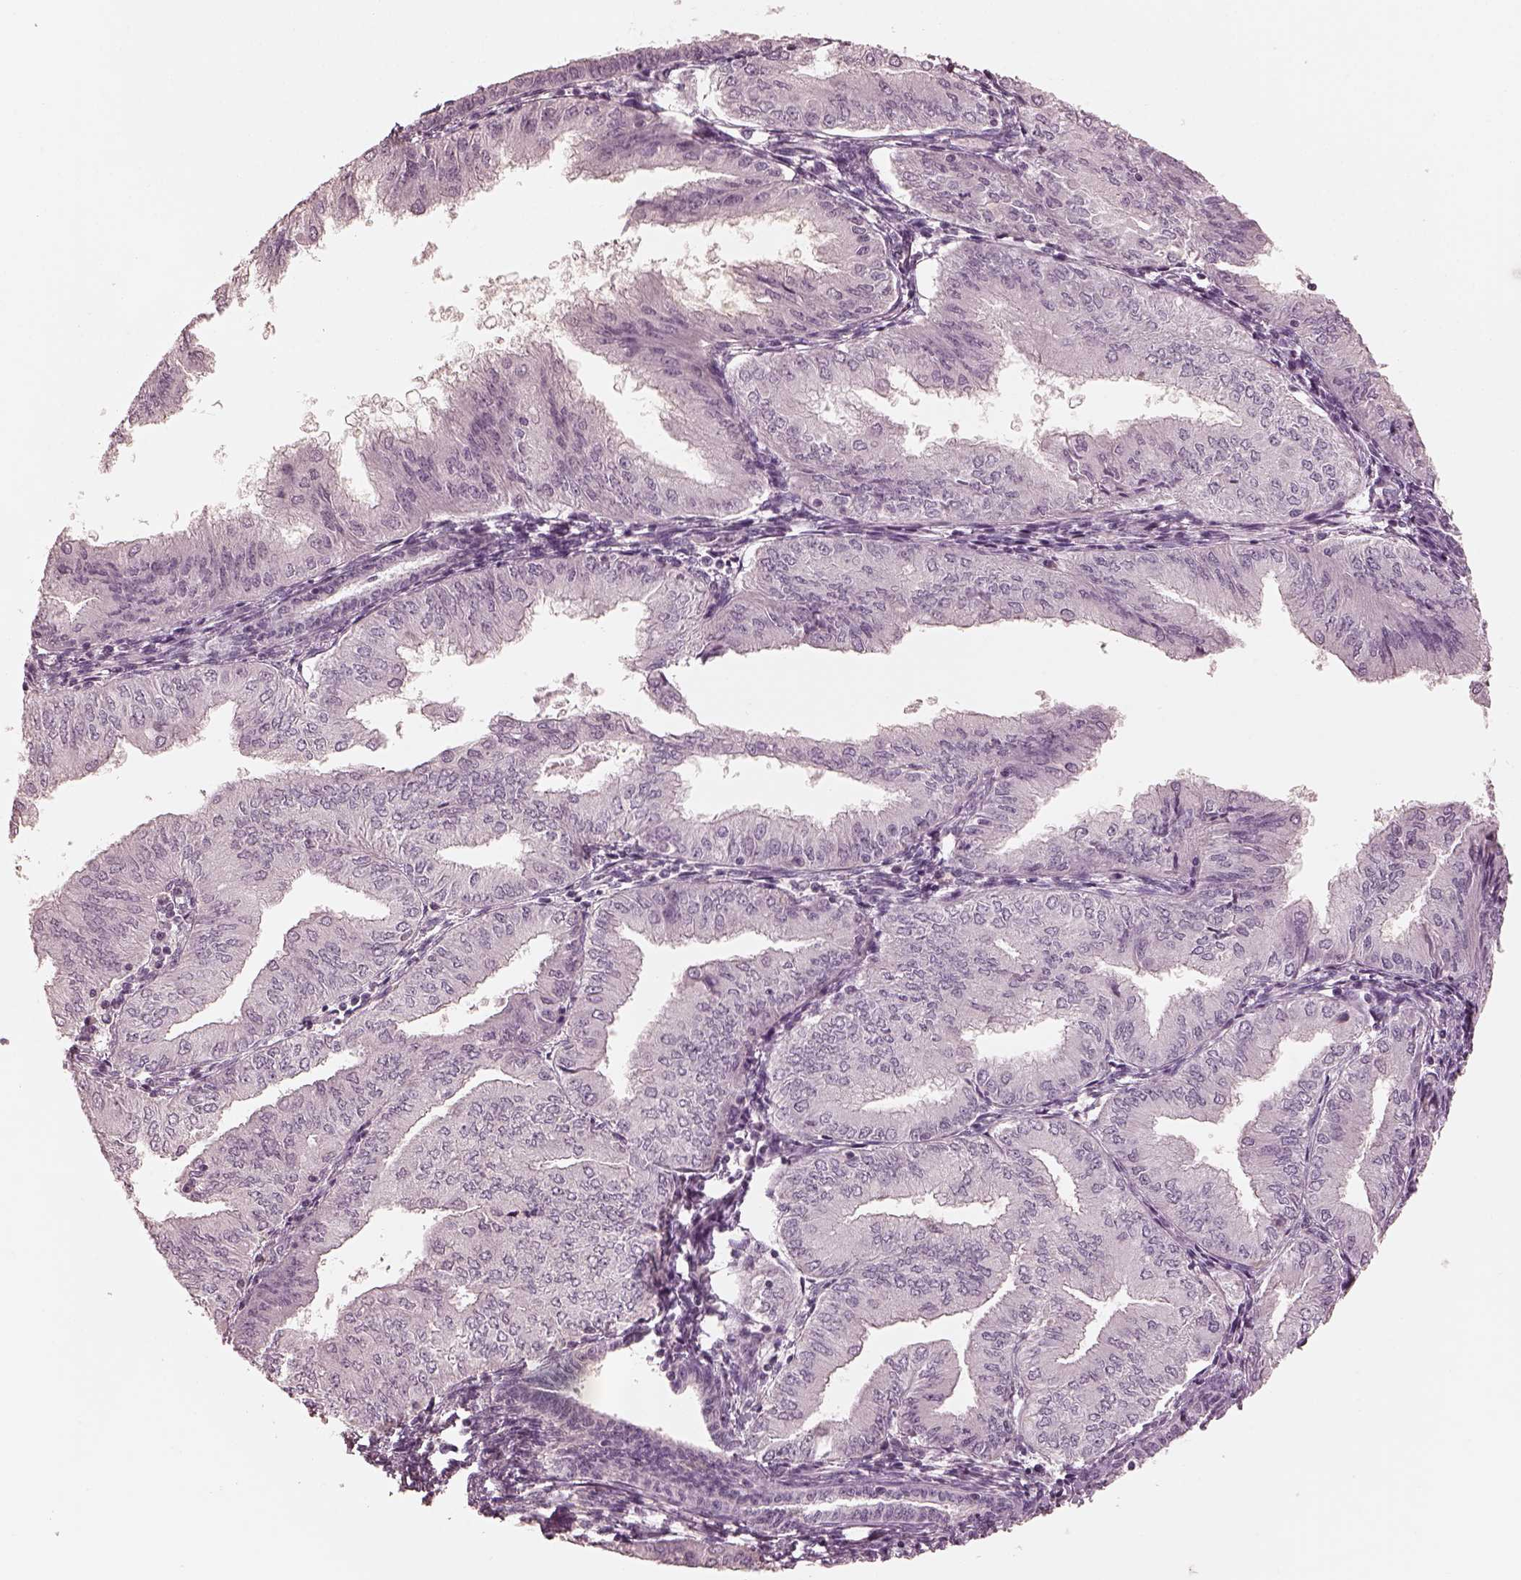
{"staining": {"intensity": "negative", "quantity": "none", "location": "none"}, "tissue": "endometrial cancer", "cell_type": "Tumor cells", "image_type": "cancer", "snomed": [{"axis": "morphology", "description": "Adenocarcinoma, NOS"}, {"axis": "topography", "description": "Endometrium"}], "caption": "Human endometrial cancer stained for a protein using immunohistochemistry (IHC) reveals no staining in tumor cells.", "gene": "PRKACG", "patient": {"sex": "female", "age": 53}}